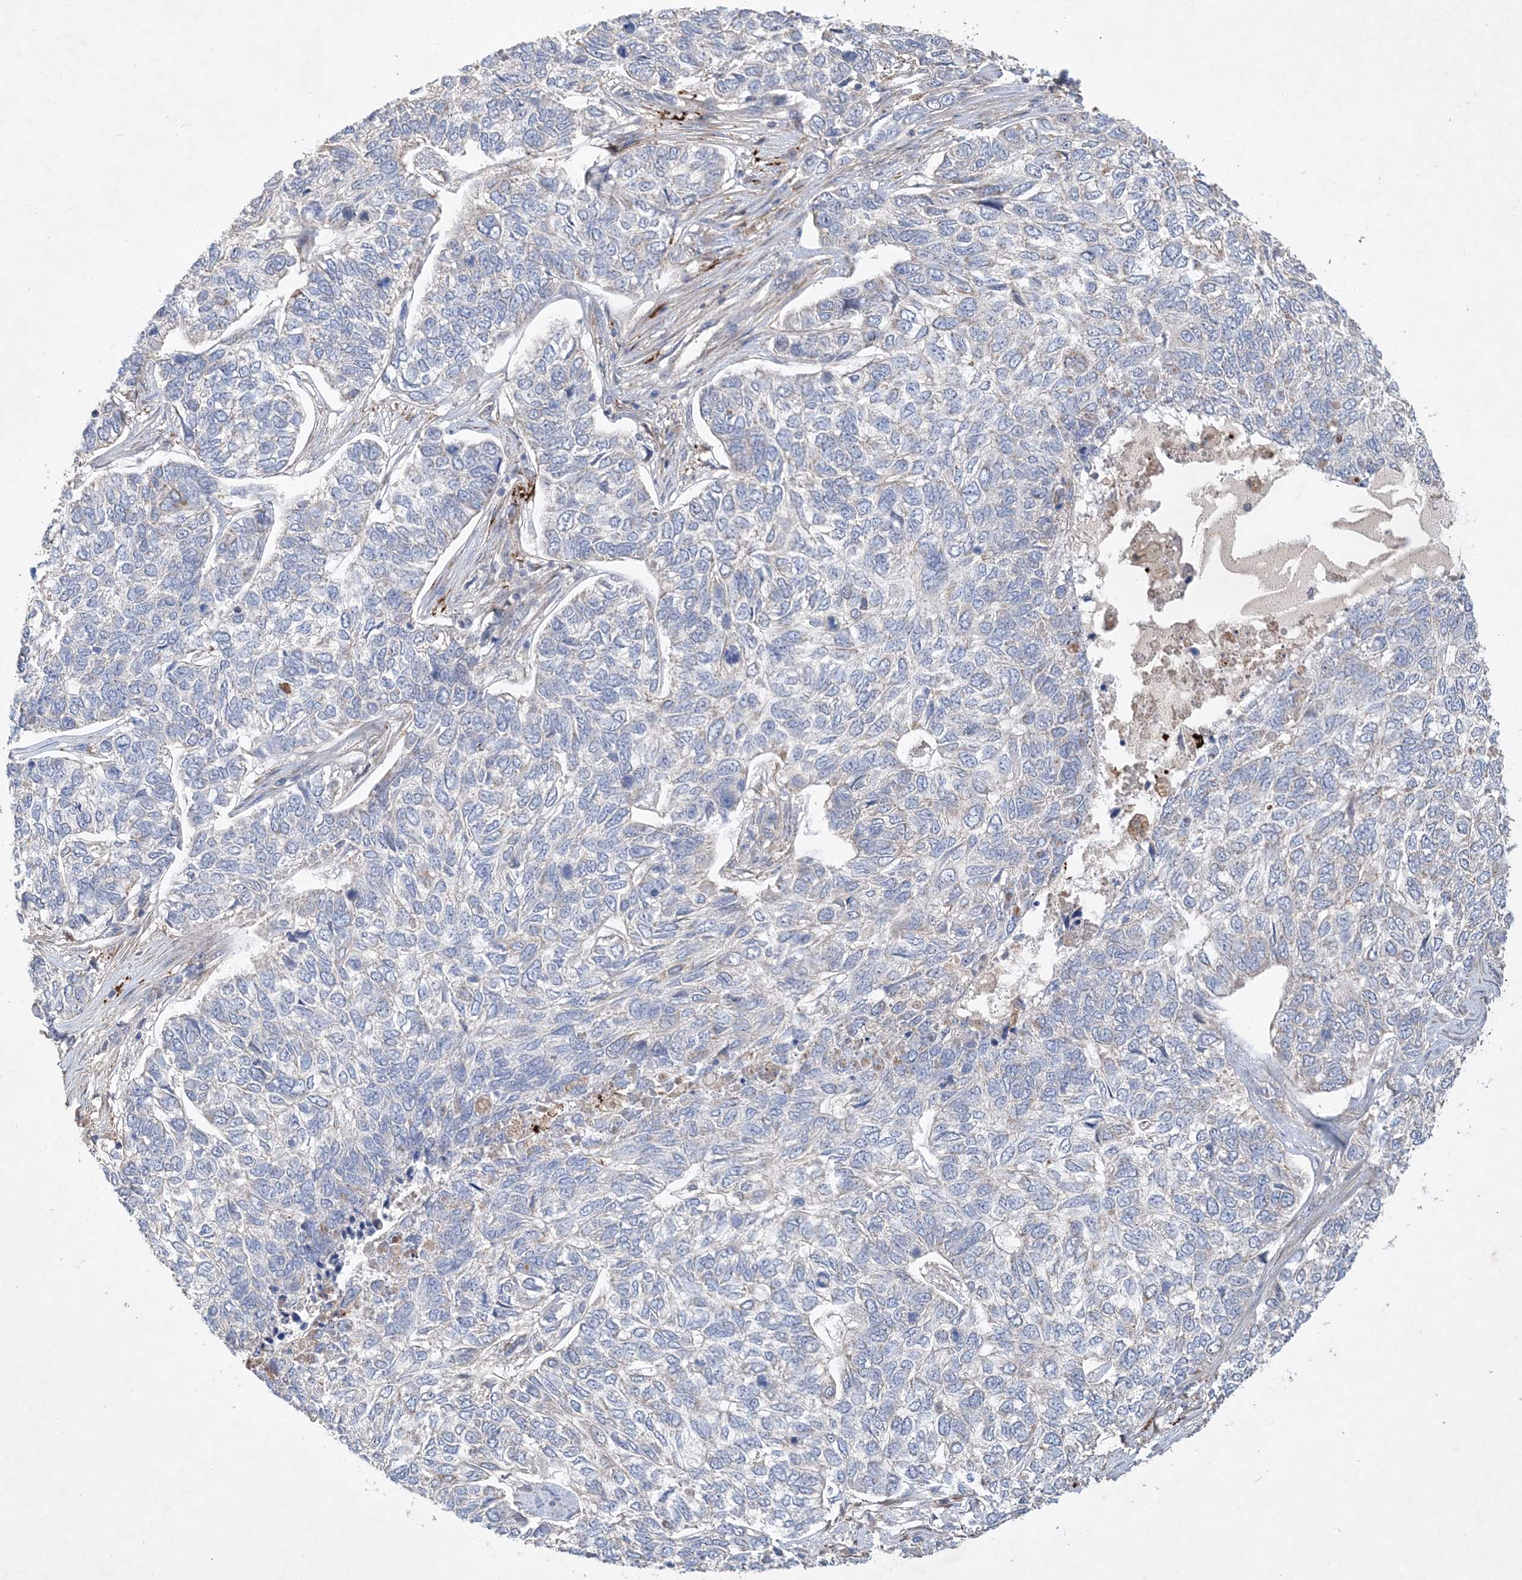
{"staining": {"intensity": "negative", "quantity": "none", "location": "none"}, "tissue": "skin cancer", "cell_type": "Tumor cells", "image_type": "cancer", "snomed": [{"axis": "morphology", "description": "Basal cell carcinoma"}, {"axis": "topography", "description": "Skin"}], "caption": "An immunohistochemistry histopathology image of skin cancer is shown. There is no staining in tumor cells of skin cancer.", "gene": "FEZ2", "patient": {"sex": "female", "age": 65}}